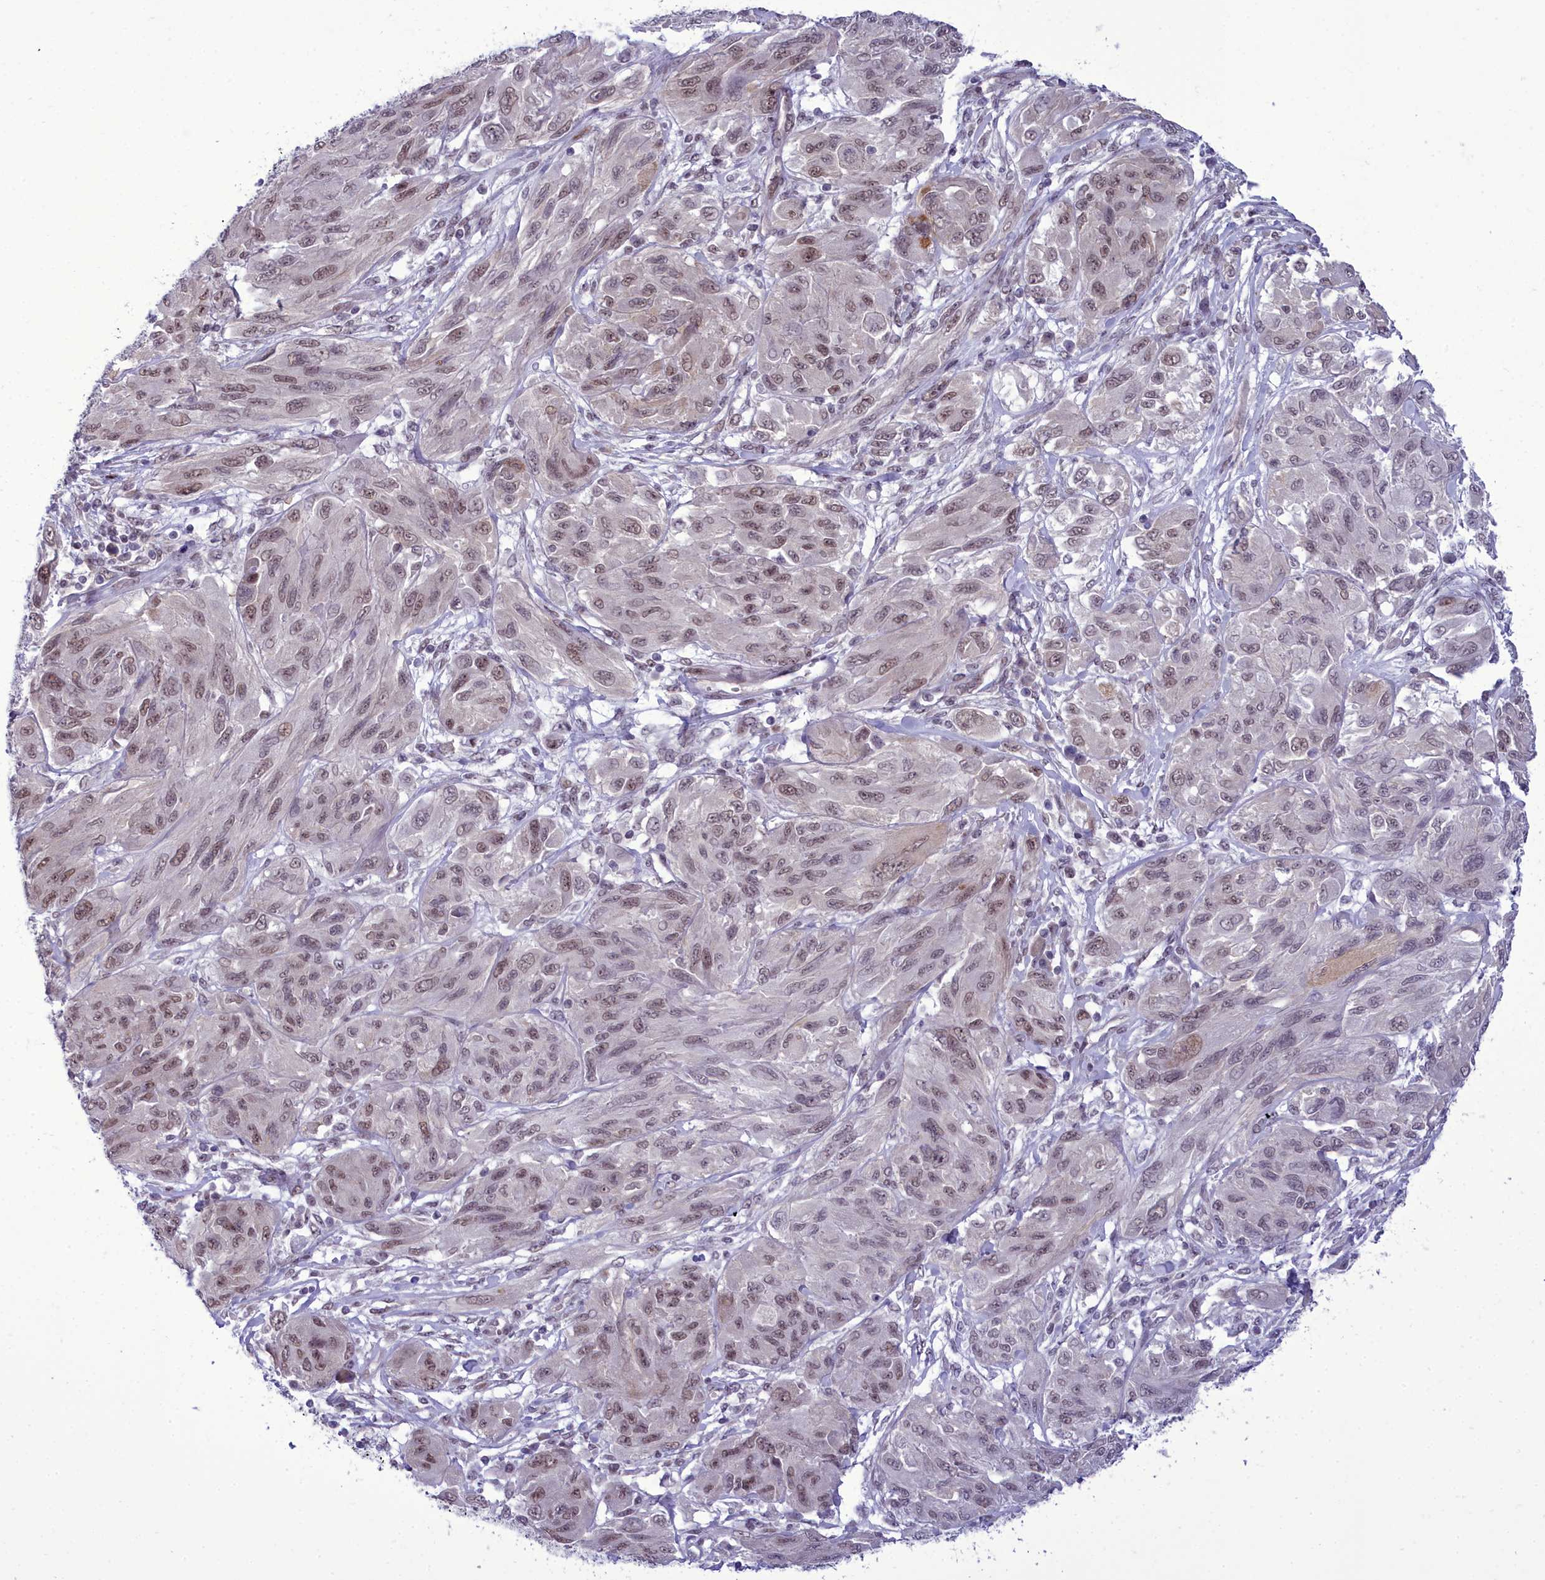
{"staining": {"intensity": "moderate", "quantity": ">75%", "location": "nuclear"}, "tissue": "melanoma", "cell_type": "Tumor cells", "image_type": "cancer", "snomed": [{"axis": "morphology", "description": "Malignant melanoma, NOS"}, {"axis": "topography", "description": "Skin"}], "caption": "An immunohistochemistry (IHC) histopathology image of neoplastic tissue is shown. Protein staining in brown shows moderate nuclear positivity in melanoma within tumor cells. (brown staining indicates protein expression, while blue staining denotes nuclei).", "gene": "CEACAM19", "patient": {"sex": "female", "age": 91}}